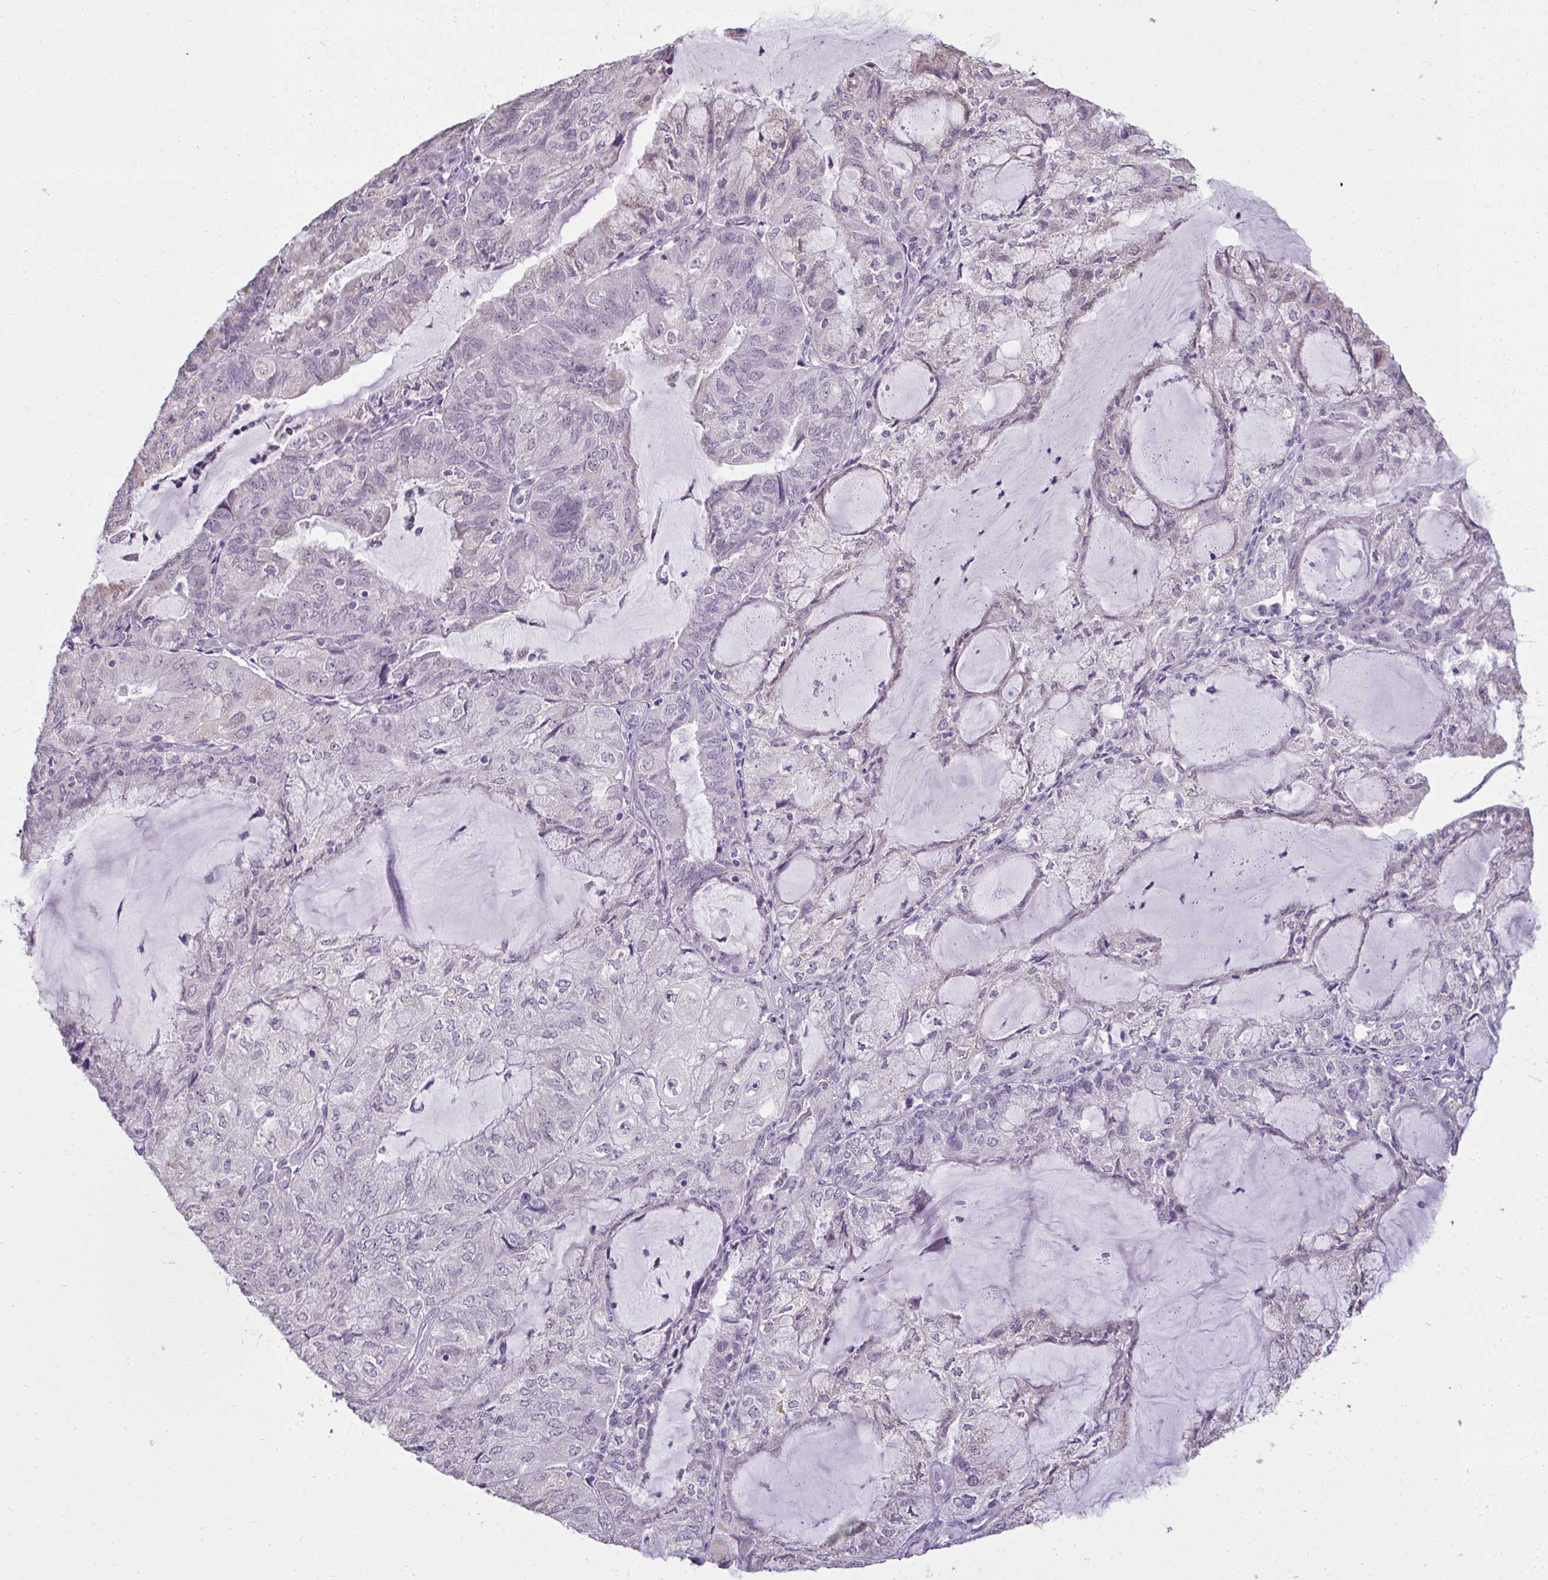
{"staining": {"intensity": "negative", "quantity": "none", "location": "none"}, "tissue": "endometrial cancer", "cell_type": "Tumor cells", "image_type": "cancer", "snomed": [{"axis": "morphology", "description": "Adenocarcinoma, NOS"}, {"axis": "topography", "description": "Endometrium"}], "caption": "This image is of endometrial adenocarcinoma stained with immunohistochemistry (IHC) to label a protein in brown with the nuclei are counter-stained blue. There is no staining in tumor cells.", "gene": "NPPA", "patient": {"sex": "female", "age": 81}}